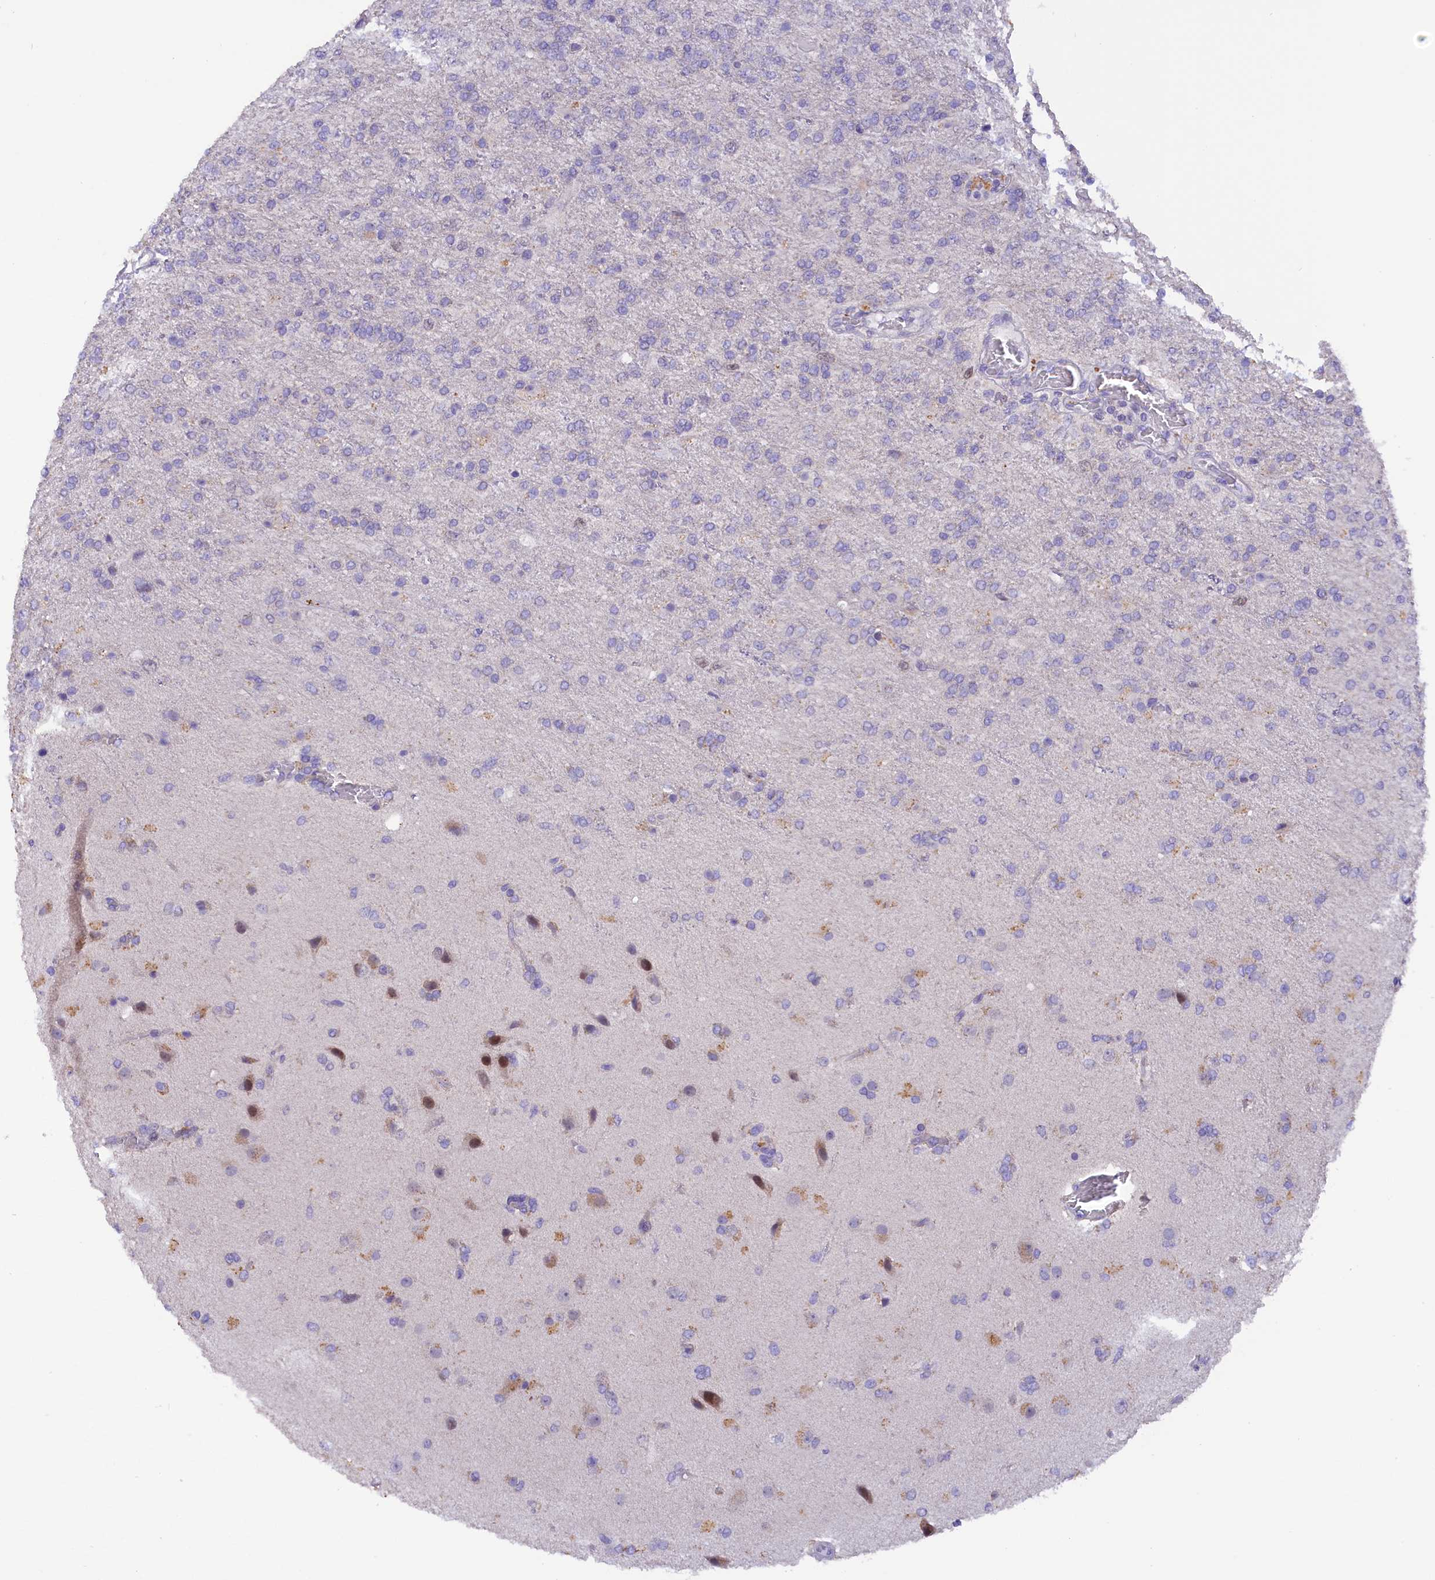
{"staining": {"intensity": "negative", "quantity": "none", "location": "none"}, "tissue": "glioma", "cell_type": "Tumor cells", "image_type": "cancer", "snomed": [{"axis": "morphology", "description": "Glioma, malignant, High grade"}, {"axis": "topography", "description": "Brain"}], "caption": "Tumor cells show no significant positivity in glioma.", "gene": "PKIA", "patient": {"sex": "female", "age": 74}}